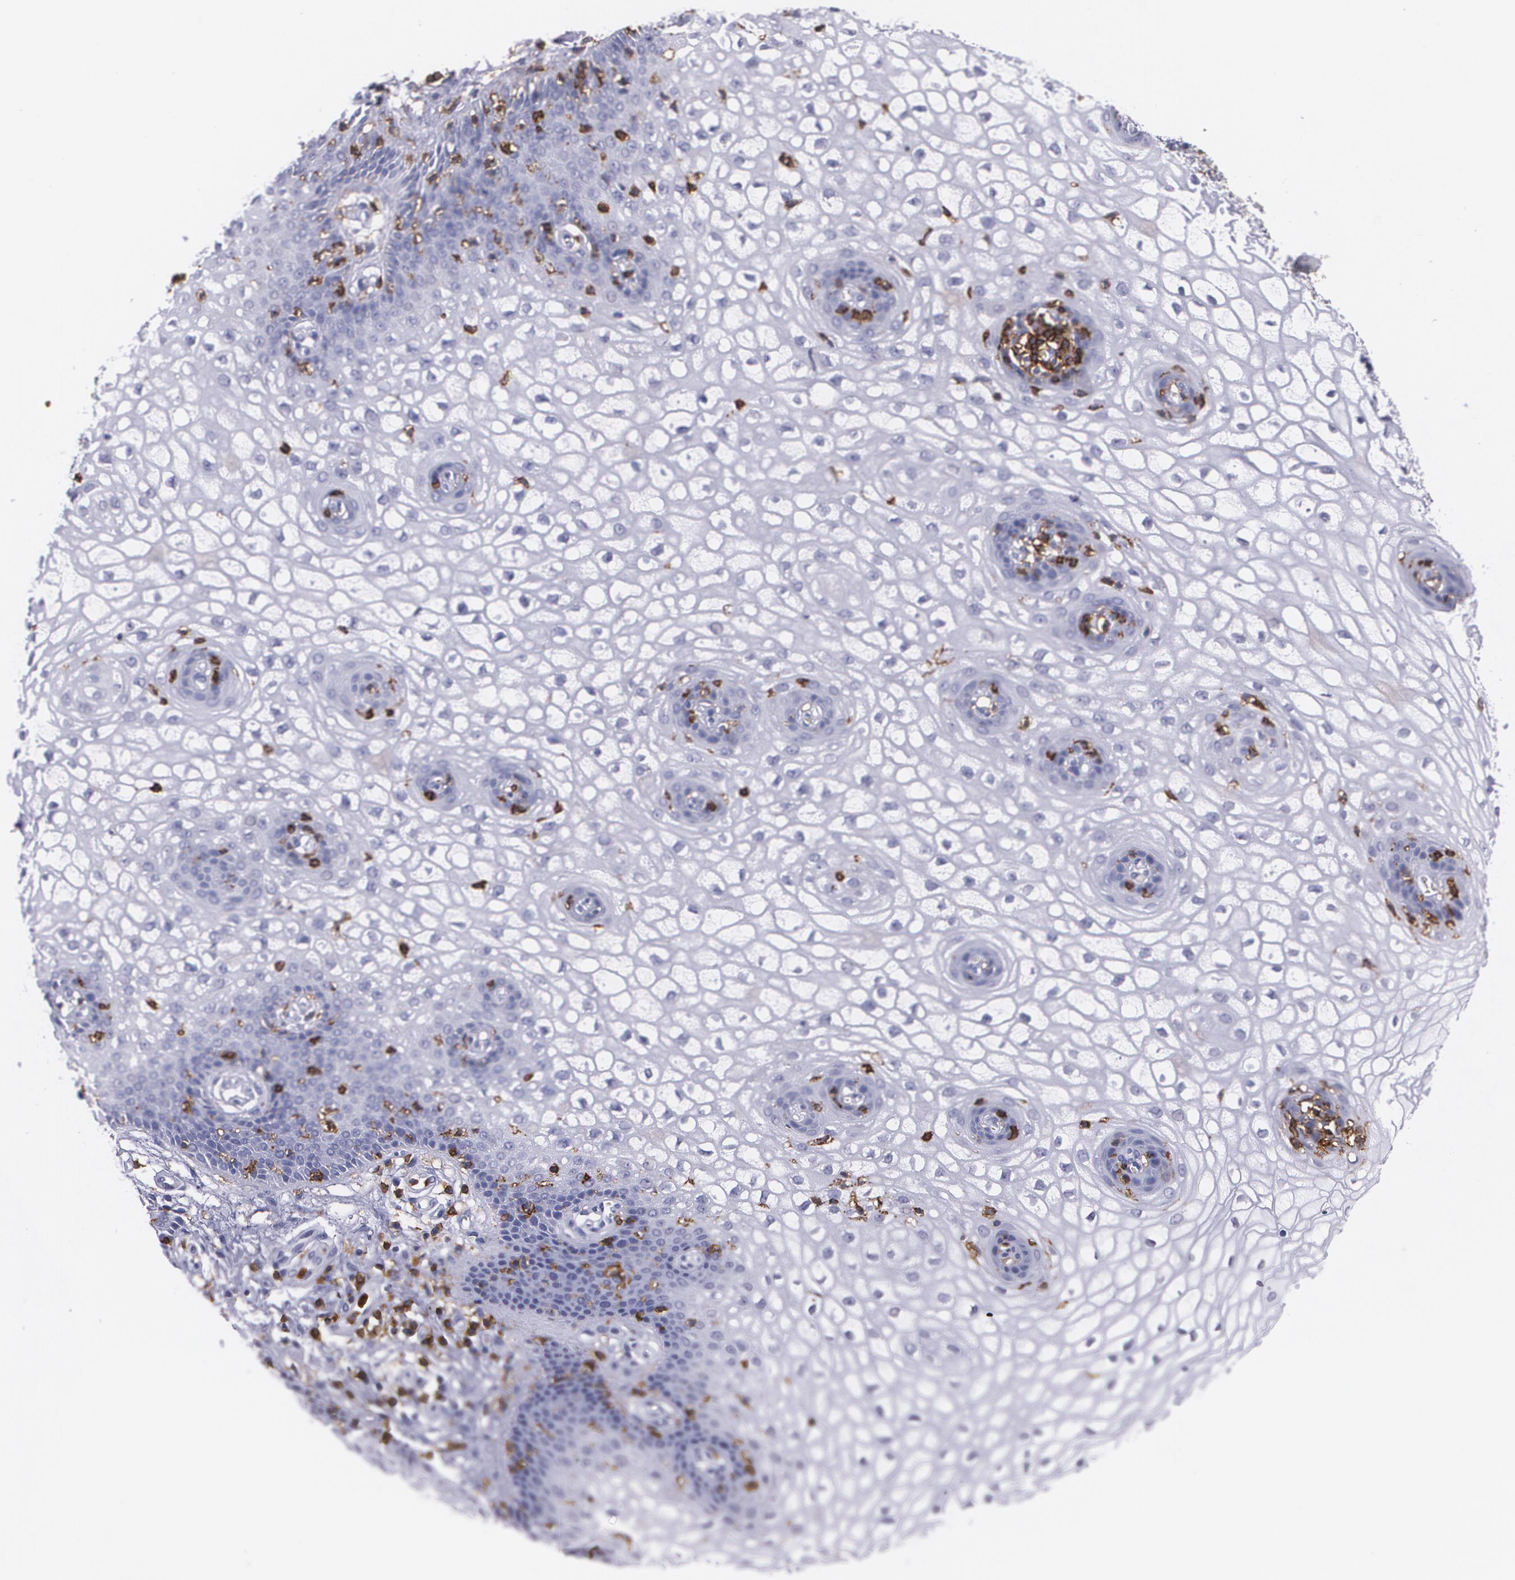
{"staining": {"intensity": "negative", "quantity": "none", "location": "none"}, "tissue": "vagina", "cell_type": "Squamous epithelial cells", "image_type": "normal", "snomed": [{"axis": "morphology", "description": "Normal tissue, NOS"}, {"axis": "topography", "description": "Vagina"}], "caption": "The immunohistochemistry photomicrograph has no significant staining in squamous epithelial cells of vagina.", "gene": "PTPRC", "patient": {"sex": "female", "age": 34}}